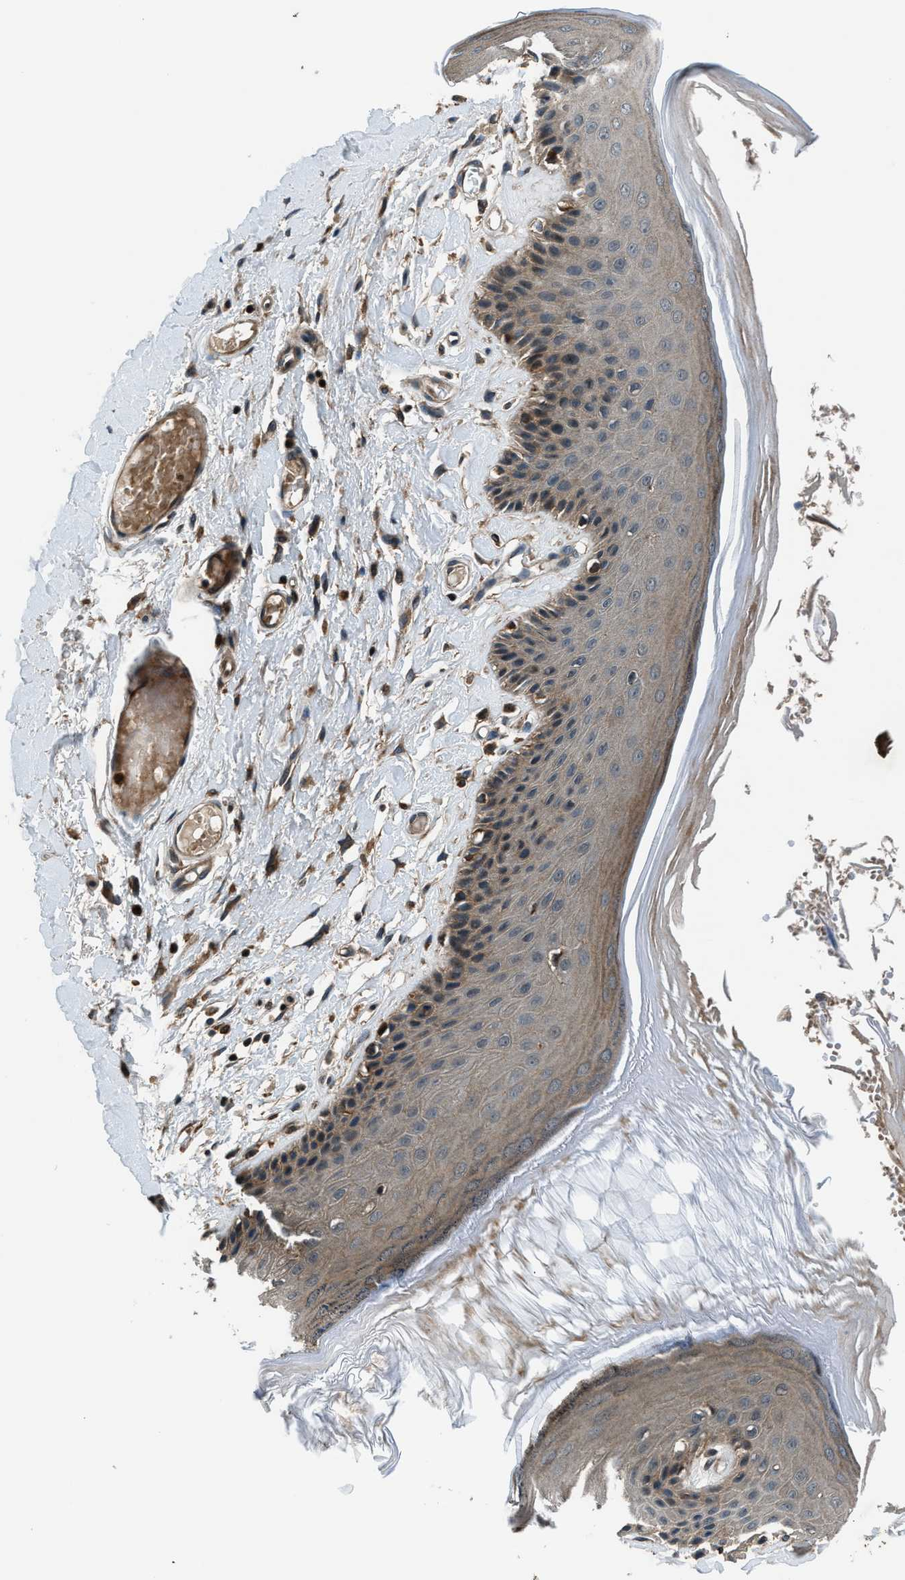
{"staining": {"intensity": "moderate", "quantity": "25%-75%", "location": "cytoplasmic/membranous"}, "tissue": "skin", "cell_type": "Epidermal cells", "image_type": "normal", "snomed": [{"axis": "morphology", "description": "Normal tissue, NOS"}, {"axis": "topography", "description": "Vulva"}], "caption": "Approximately 25%-75% of epidermal cells in unremarkable human skin show moderate cytoplasmic/membranous protein staining as visualized by brown immunohistochemical staining.", "gene": "ARHGEF11", "patient": {"sex": "female", "age": 73}}